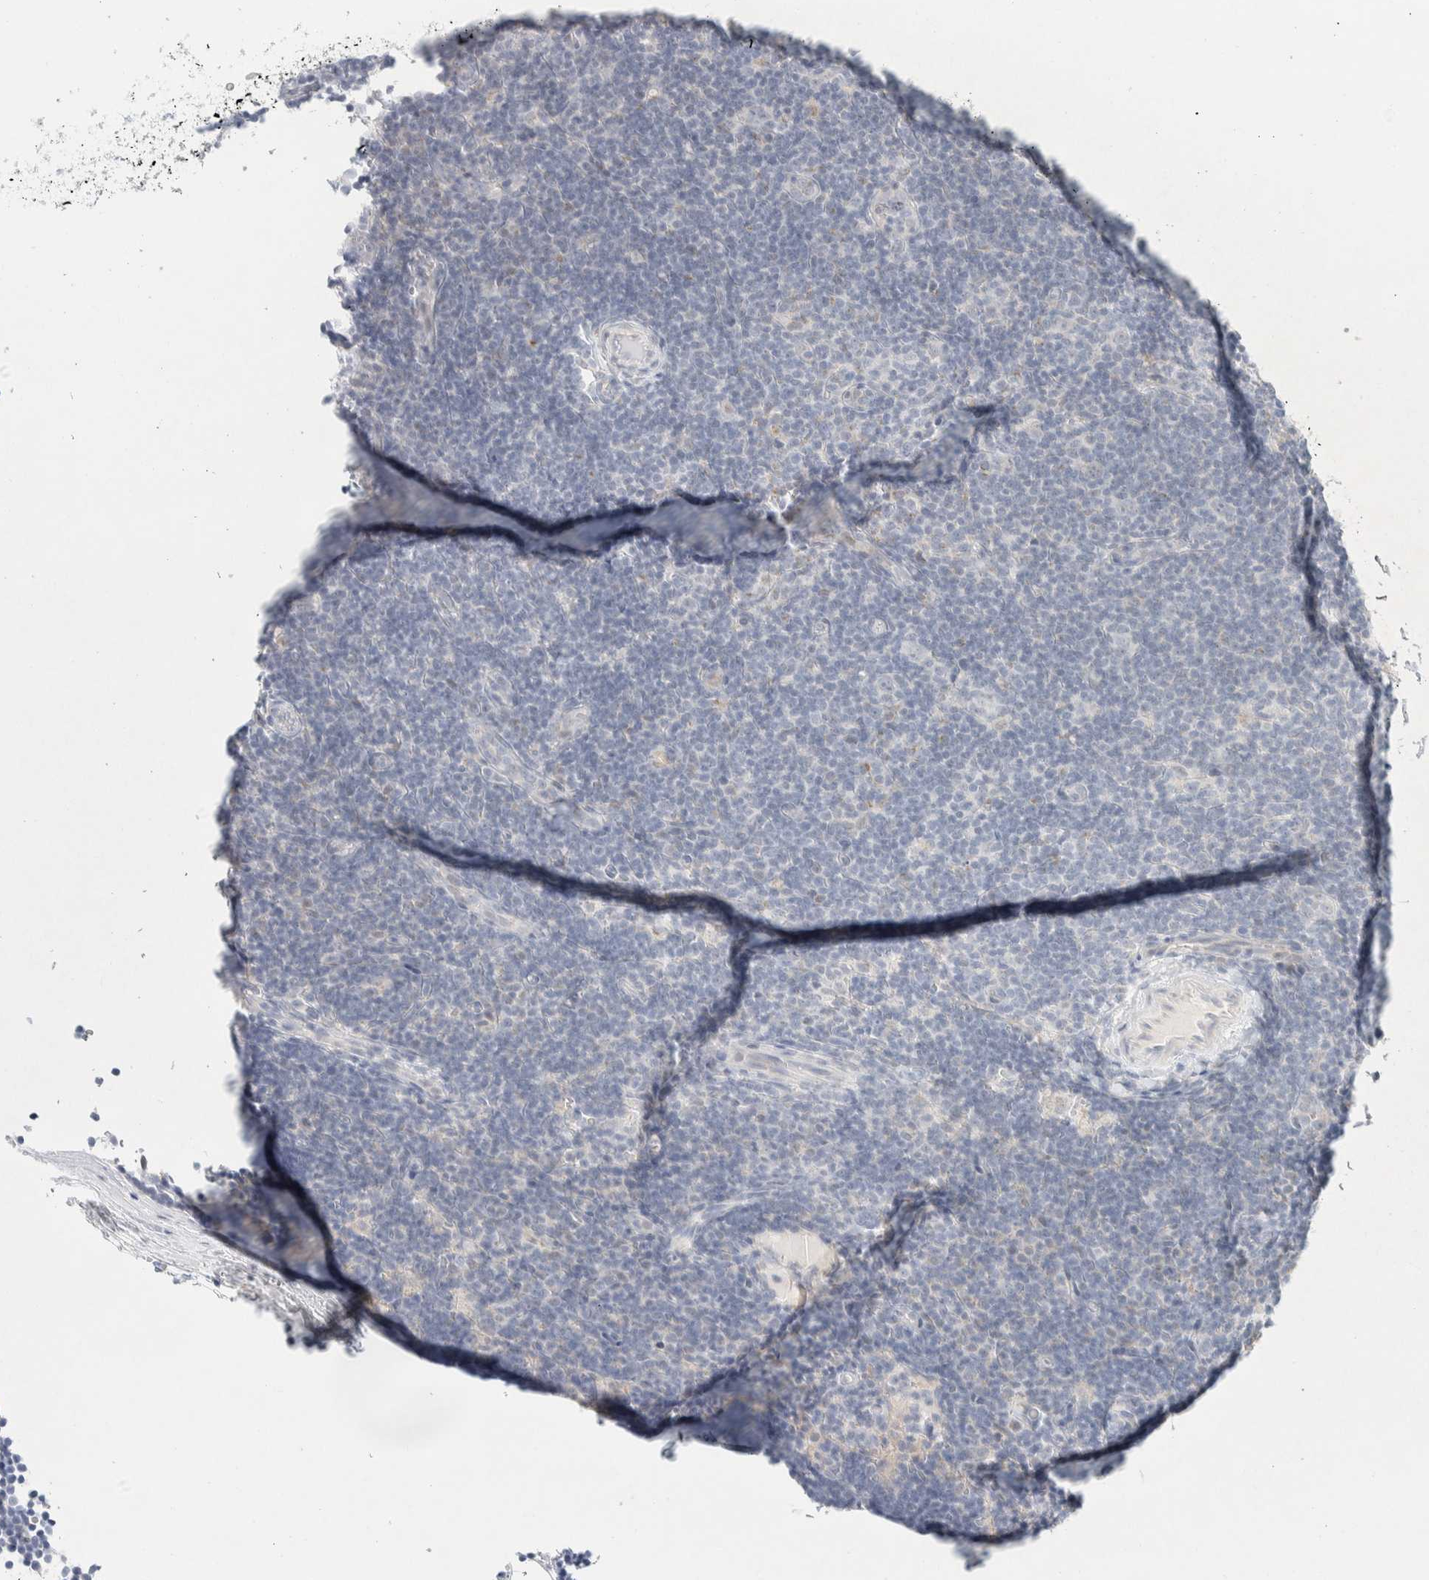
{"staining": {"intensity": "negative", "quantity": "none", "location": "none"}, "tissue": "lymphoma", "cell_type": "Tumor cells", "image_type": "cancer", "snomed": [{"axis": "morphology", "description": "Hodgkin's disease, NOS"}, {"axis": "topography", "description": "Lymph node"}], "caption": "Immunohistochemistry (IHC) histopathology image of human Hodgkin's disease stained for a protein (brown), which shows no expression in tumor cells. The staining was performed using DAB (3,3'-diaminobenzidine) to visualize the protein expression in brown, while the nuclei were stained in blue with hematoxylin (Magnification: 20x).", "gene": "SPNS3", "patient": {"sex": "female", "age": 57}}